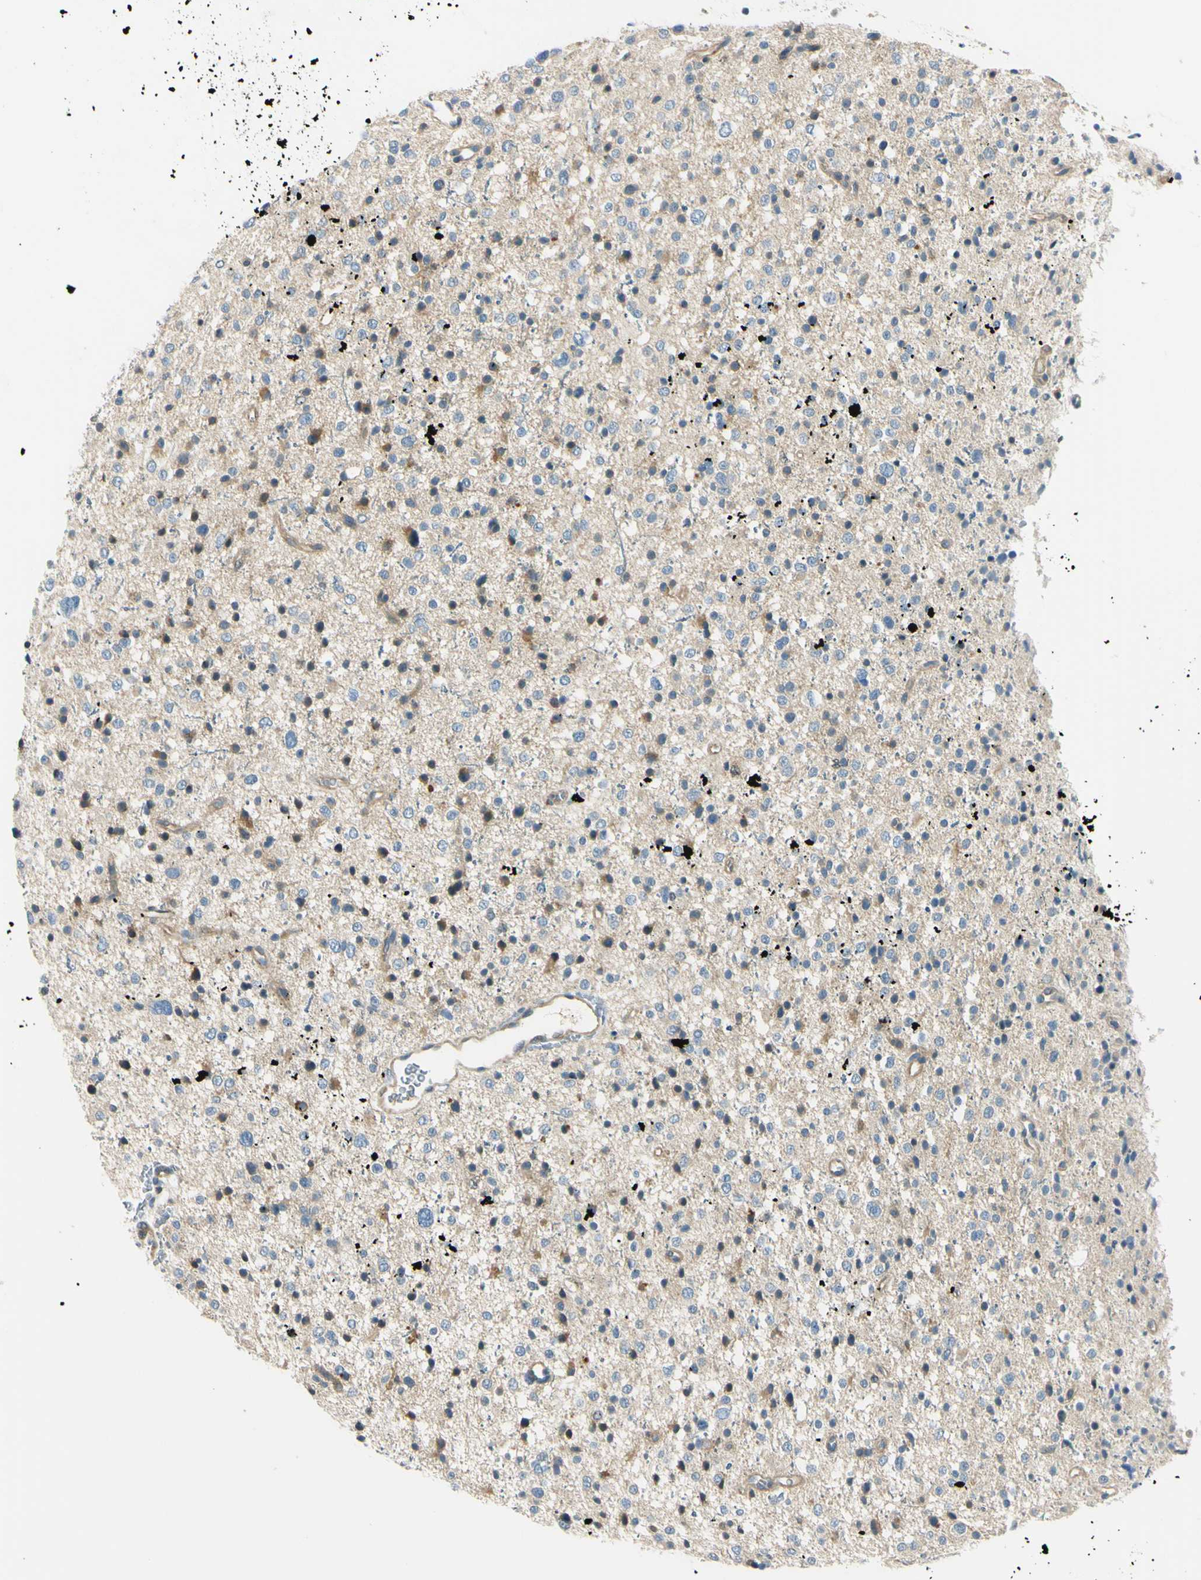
{"staining": {"intensity": "weak", "quantity": "<25%", "location": "cytoplasmic/membranous"}, "tissue": "glioma", "cell_type": "Tumor cells", "image_type": "cancer", "snomed": [{"axis": "morphology", "description": "Glioma, malignant, Low grade"}, {"axis": "topography", "description": "Brain"}], "caption": "The photomicrograph displays no significant staining in tumor cells of glioma.", "gene": "LAMA3", "patient": {"sex": "female", "age": 37}}